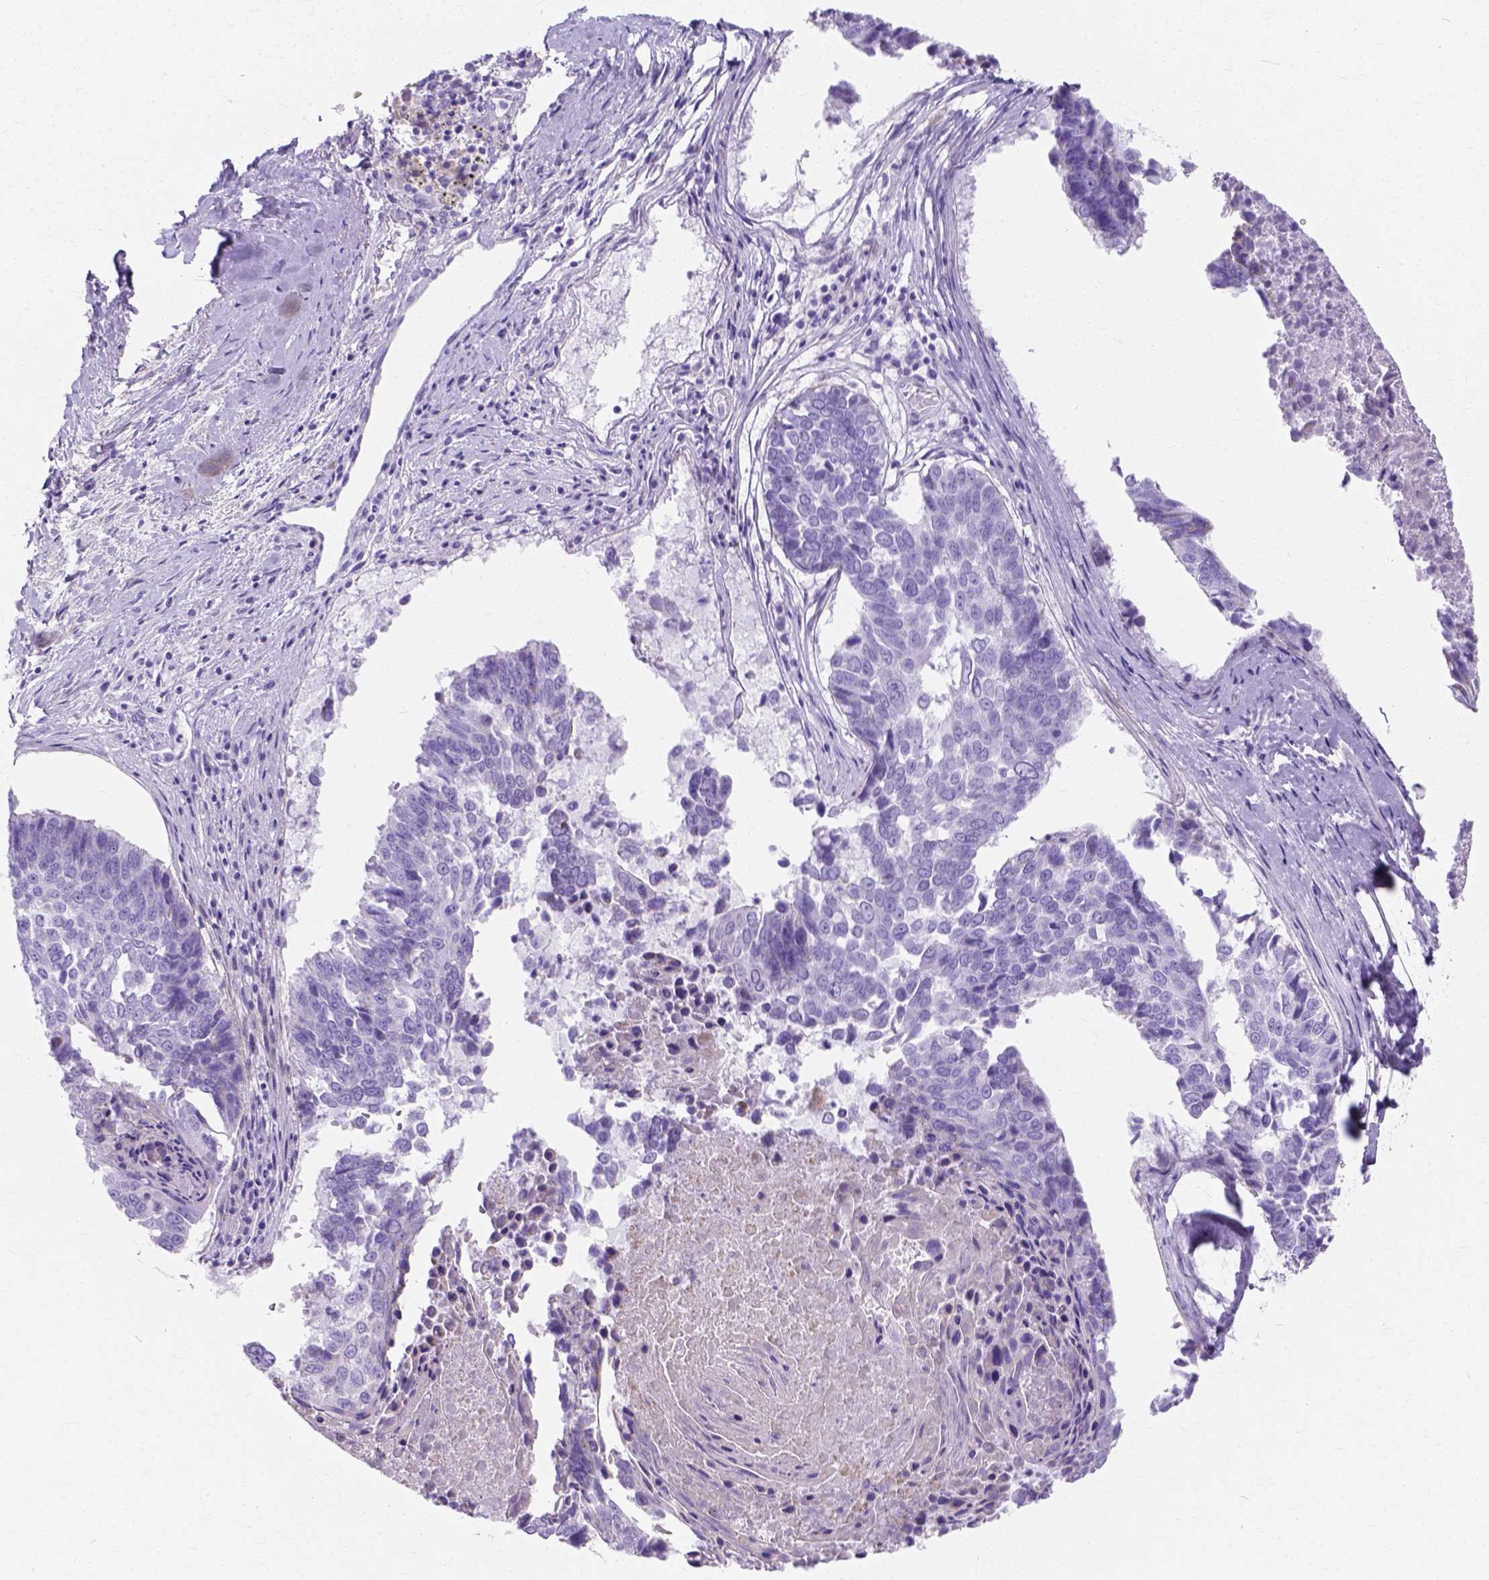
{"staining": {"intensity": "negative", "quantity": "none", "location": "none"}, "tissue": "lung cancer", "cell_type": "Tumor cells", "image_type": "cancer", "snomed": [{"axis": "morphology", "description": "Squamous cell carcinoma, NOS"}, {"axis": "topography", "description": "Lung"}], "caption": "Tumor cells show no significant positivity in lung cancer (squamous cell carcinoma).", "gene": "MYH15", "patient": {"sex": "male", "age": 73}}